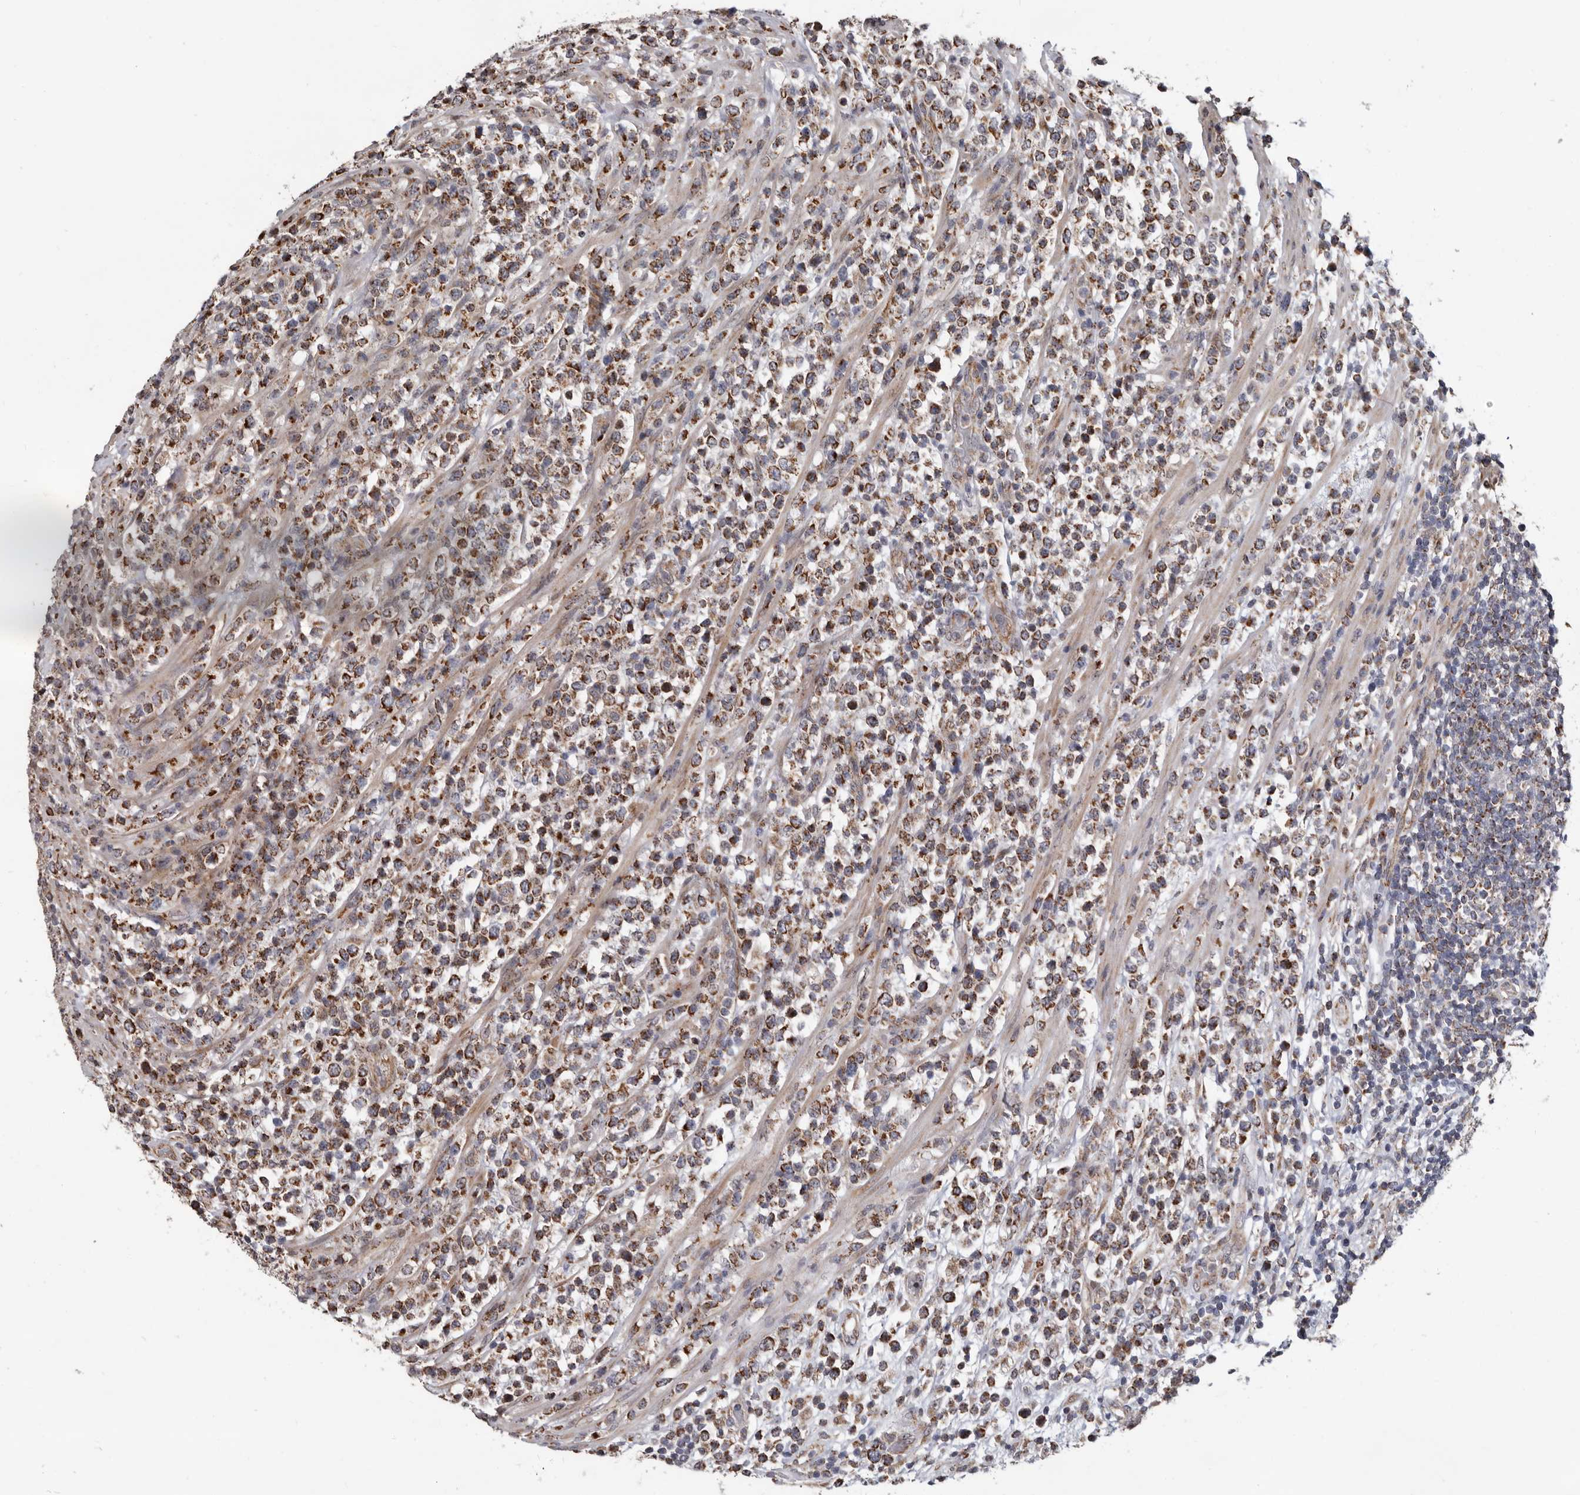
{"staining": {"intensity": "moderate", "quantity": ">75%", "location": "cytoplasmic/membranous"}, "tissue": "lymphoma", "cell_type": "Tumor cells", "image_type": "cancer", "snomed": [{"axis": "morphology", "description": "Malignant lymphoma, non-Hodgkin's type, High grade"}, {"axis": "topography", "description": "Colon"}], "caption": "Lymphoma stained with a protein marker reveals moderate staining in tumor cells.", "gene": "MRPL18", "patient": {"sex": "female", "age": 53}}